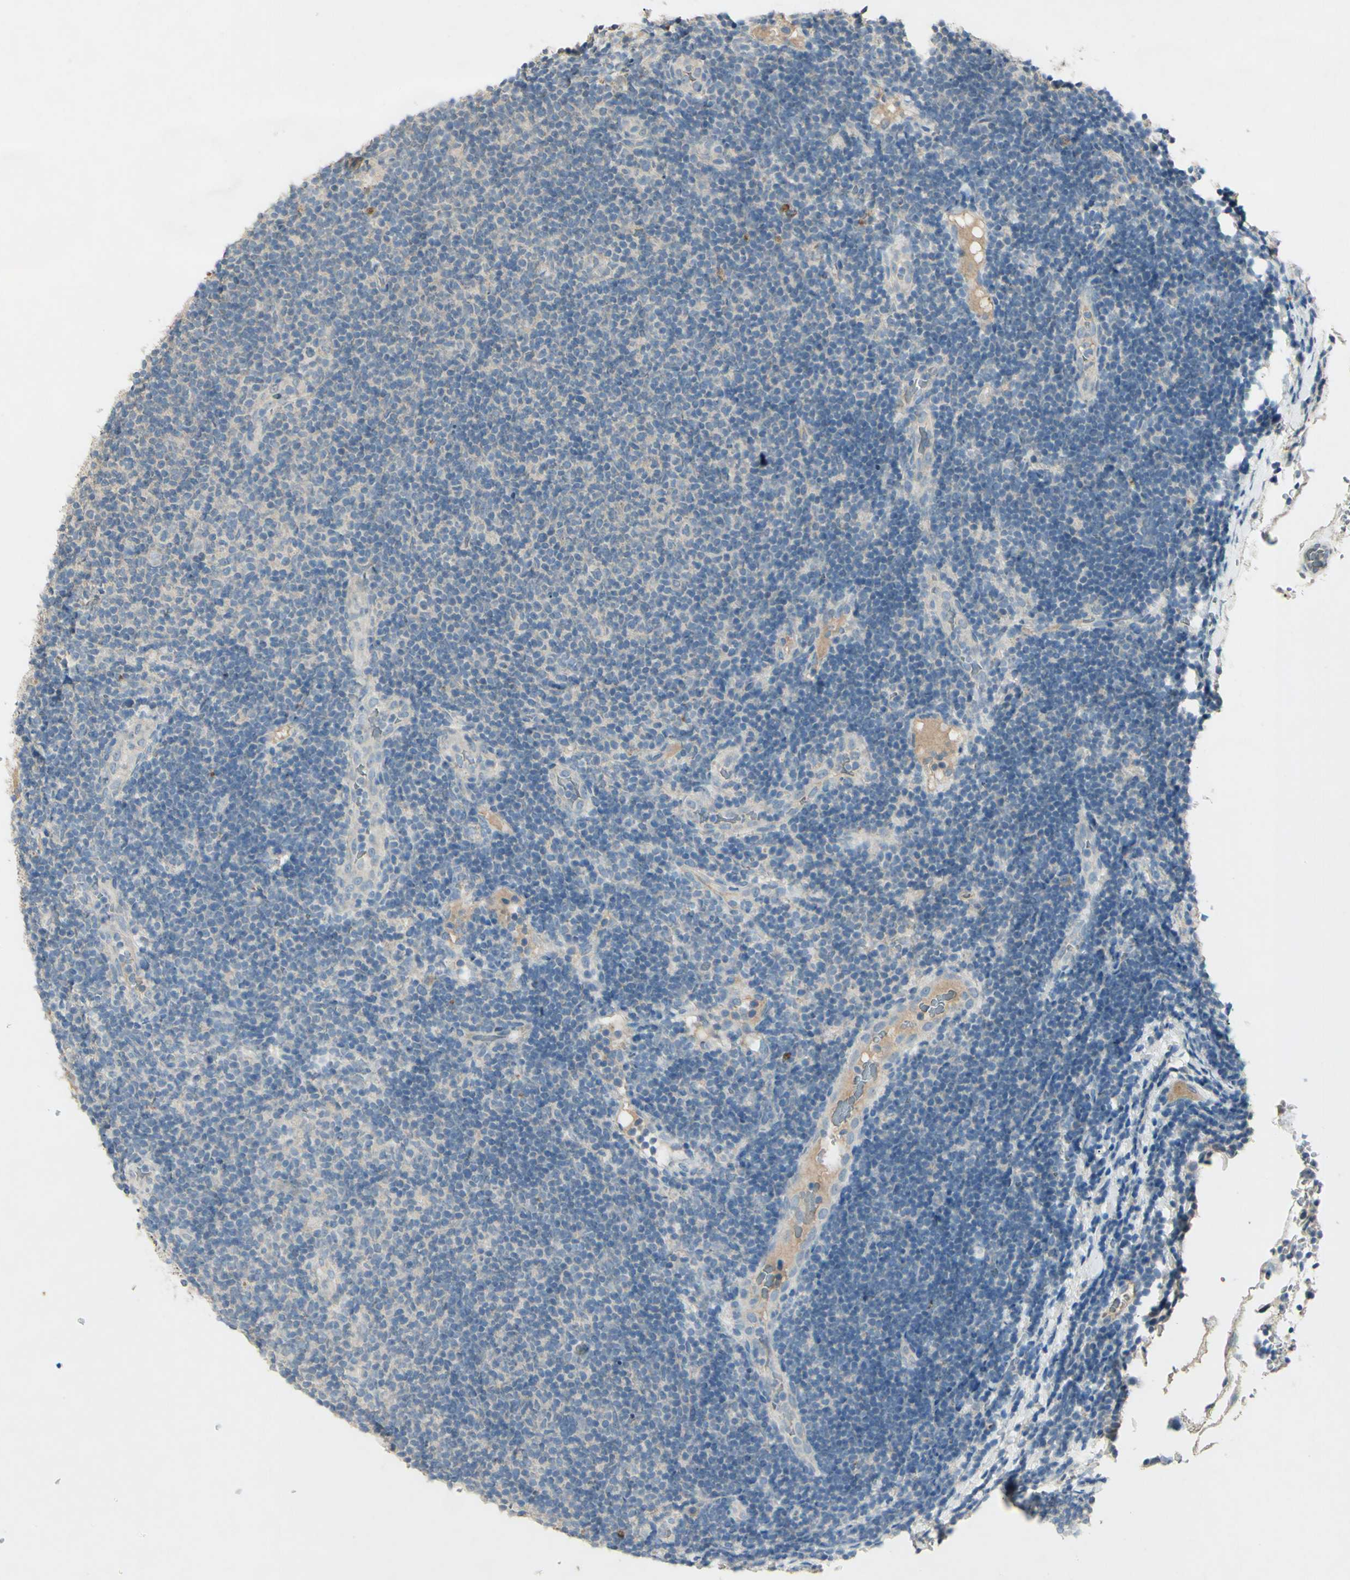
{"staining": {"intensity": "negative", "quantity": "none", "location": "none"}, "tissue": "lymphoma", "cell_type": "Tumor cells", "image_type": "cancer", "snomed": [{"axis": "morphology", "description": "Malignant lymphoma, non-Hodgkin's type, Low grade"}, {"axis": "topography", "description": "Lymph node"}], "caption": "The histopathology image demonstrates no staining of tumor cells in lymphoma.", "gene": "TIMM21", "patient": {"sex": "male", "age": 83}}